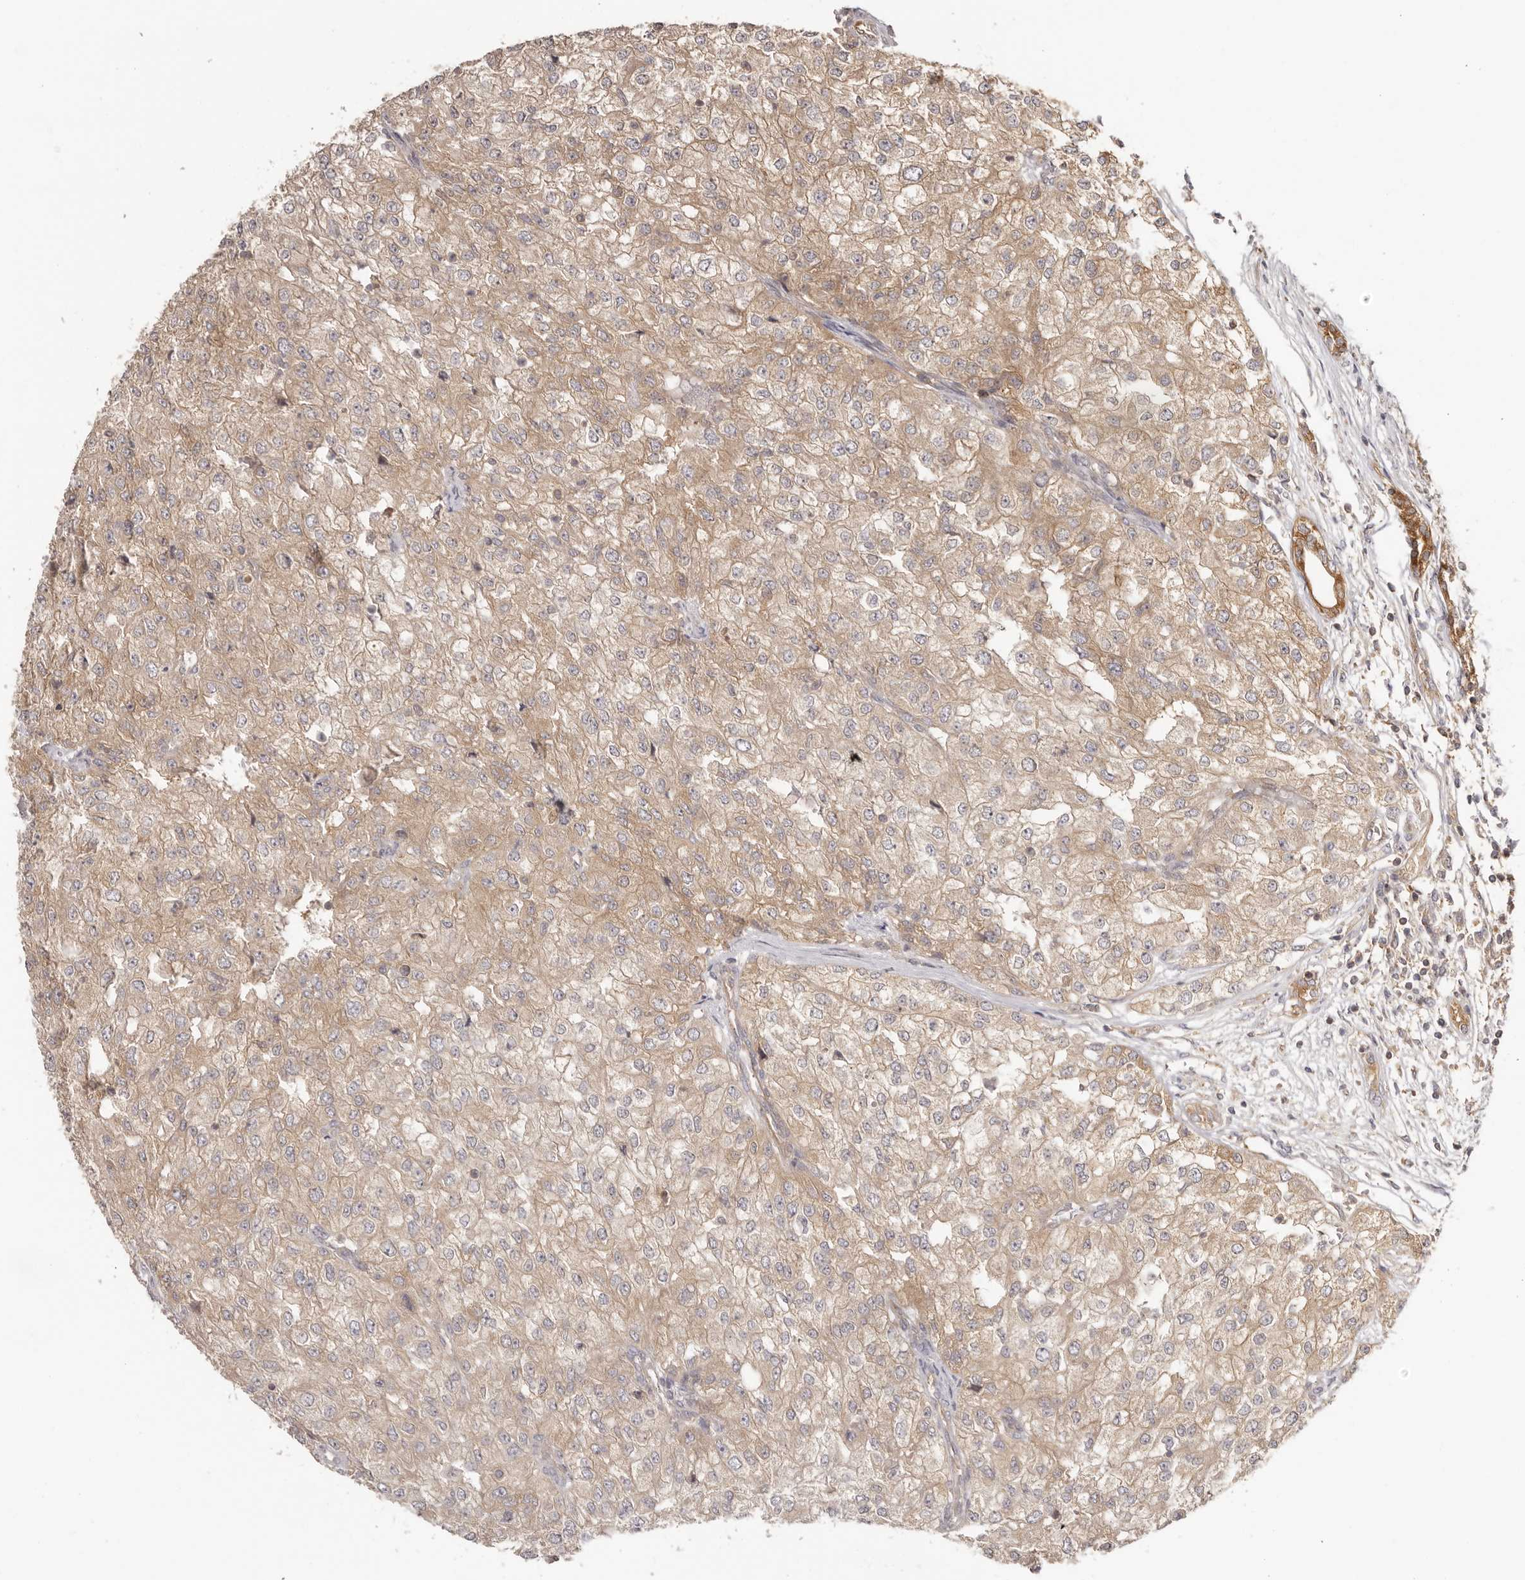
{"staining": {"intensity": "moderate", "quantity": ">75%", "location": "cytoplasmic/membranous"}, "tissue": "renal cancer", "cell_type": "Tumor cells", "image_type": "cancer", "snomed": [{"axis": "morphology", "description": "Adenocarcinoma, NOS"}, {"axis": "topography", "description": "Kidney"}], "caption": "This is an image of immunohistochemistry staining of adenocarcinoma (renal), which shows moderate positivity in the cytoplasmic/membranous of tumor cells.", "gene": "EEF1E1", "patient": {"sex": "female", "age": 54}}